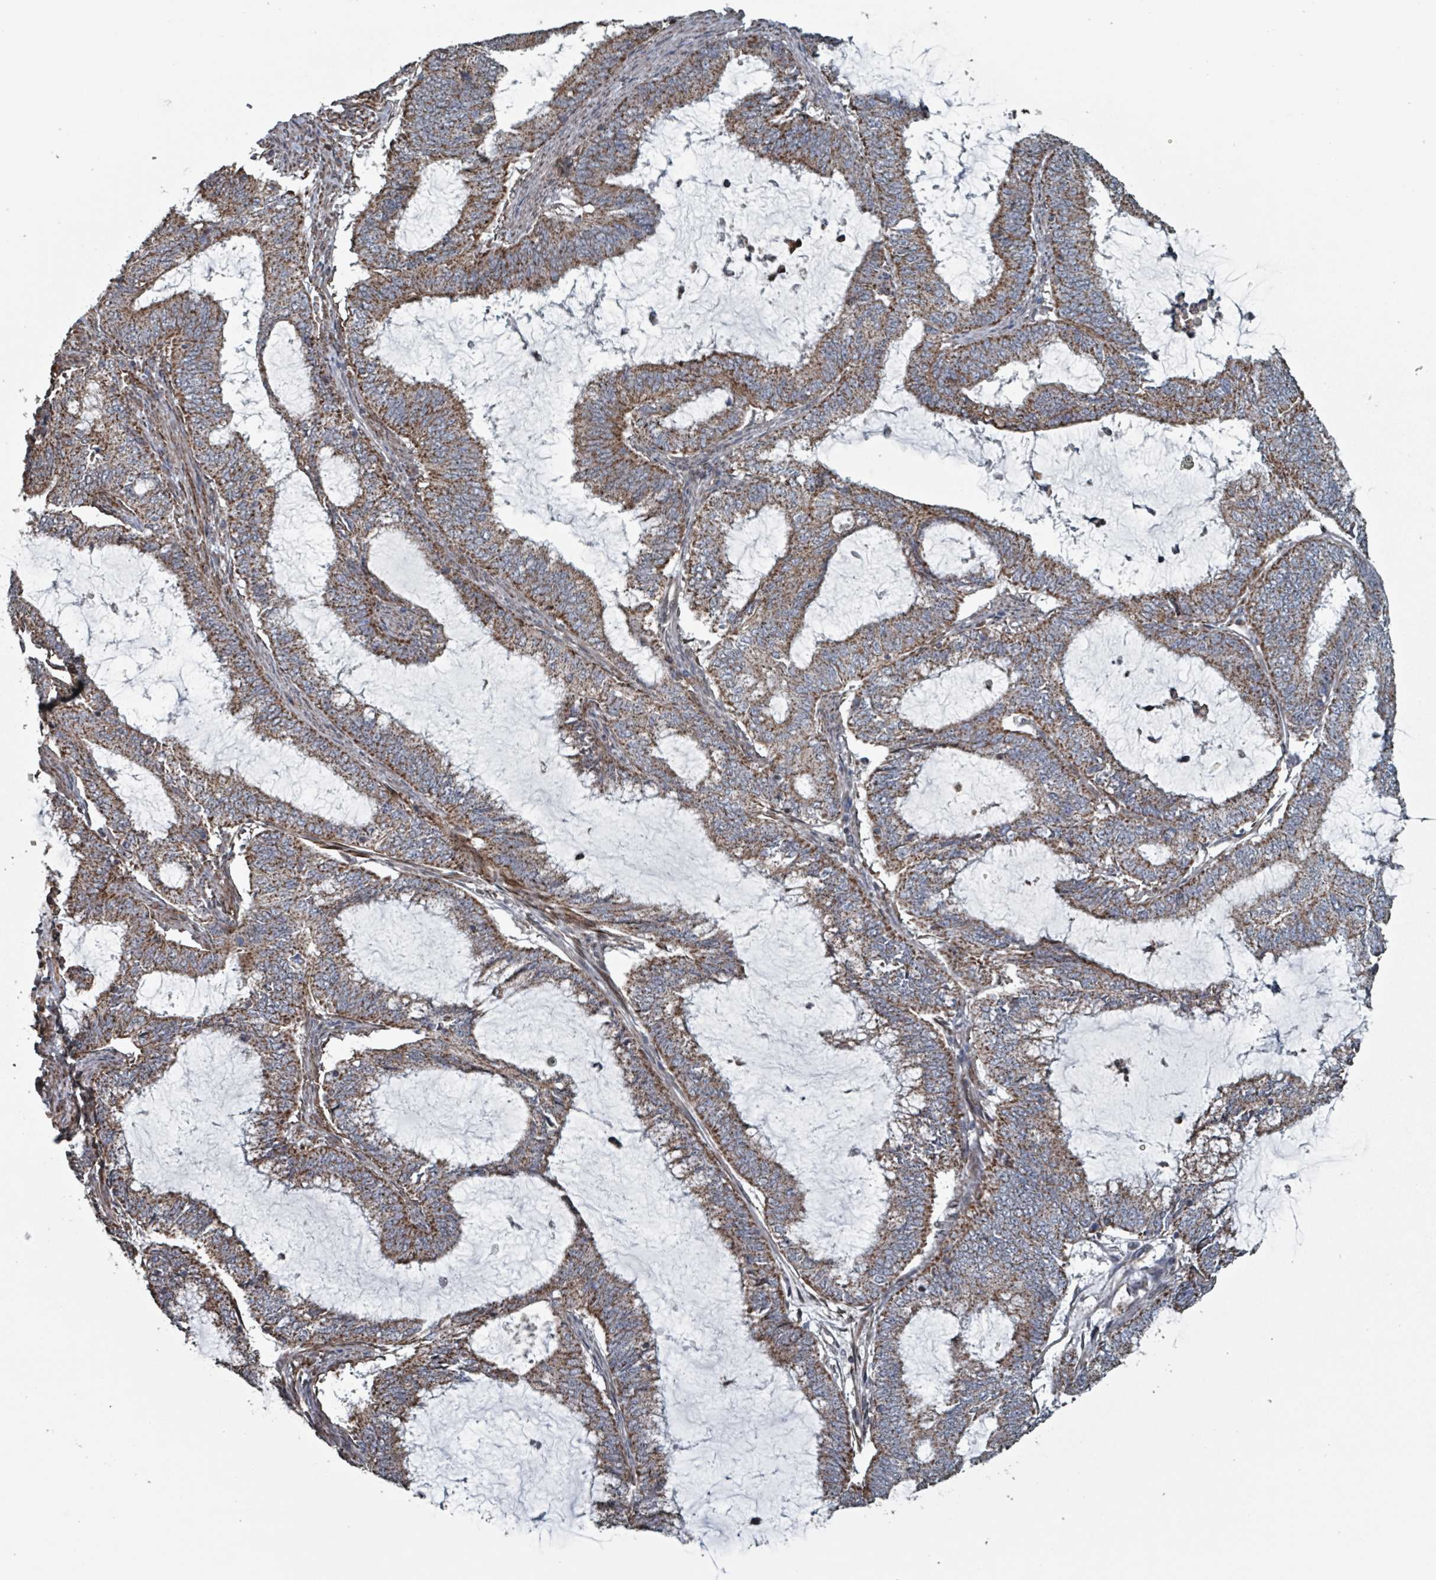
{"staining": {"intensity": "moderate", "quantity": ">75%", "location": "cytoplasmic/membranous"}, "tissue": "endometrial cancer", "cell_type": "Tumor cells", "image_type": "cancer", "snomed": [{"axis": "morphology", "description": "Adenocarcinoma, NOS"}, {"axis": "topography", "description": "Endometrium"}], "caption": "Immunohistochemical staining of adenocarcinoma (endometrial) reveals medium levels of moderate cytoplasmic/membranous expression in approximately >75% of tumor cells.", "gene": "MRPL4", "patient": {"sex": "female", "age": 51}}